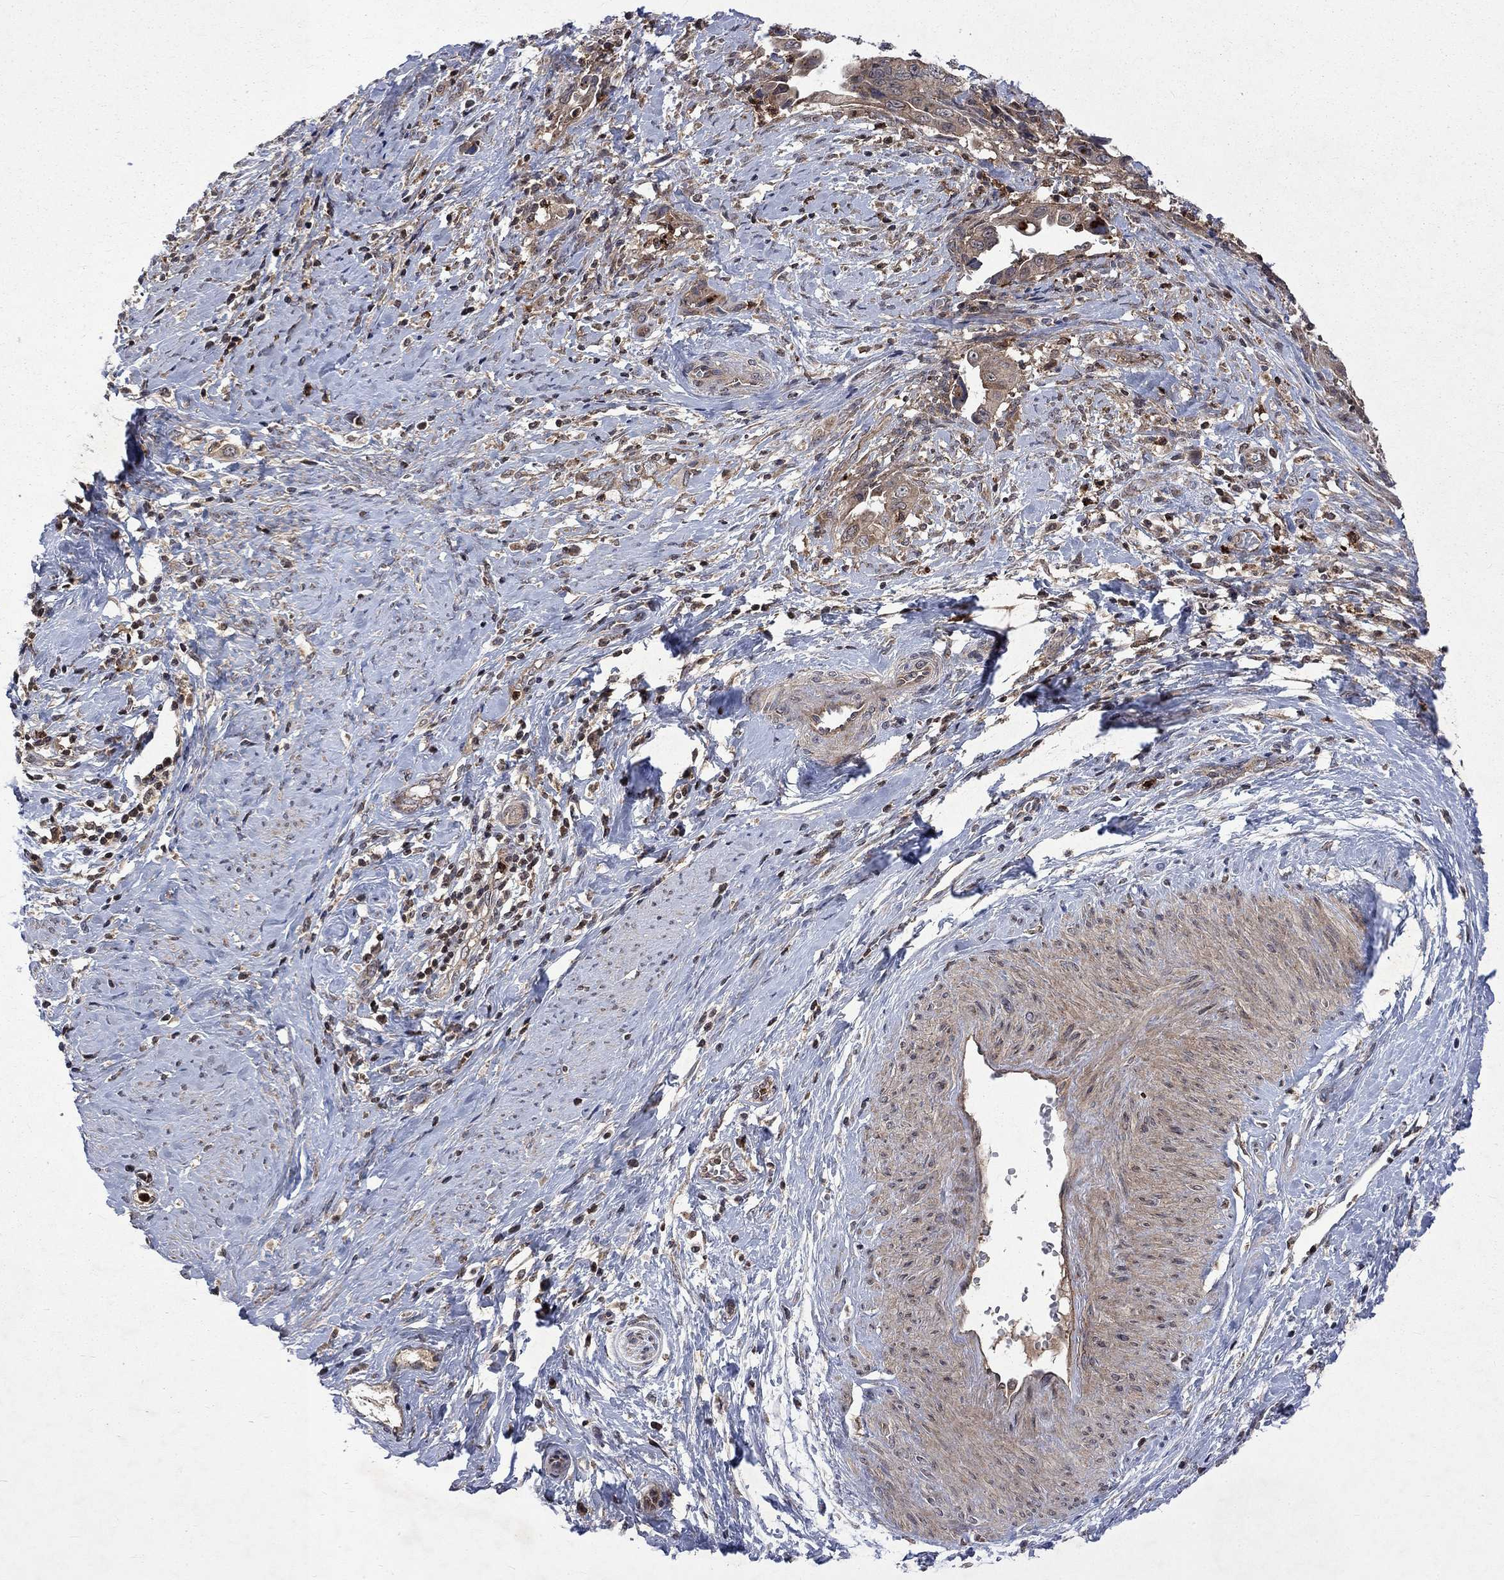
{"staining": {"intensity": "moderate", "quantity": "<25%", "location": "cytoplasmic/membranous"}, "tissue": "cervical cancer", "cell_type": "Tumor cells", "image_type": "cancer", "snomed": [{"axis": "morphology", "description": "Adenocarcinoma, NOS"}, {"axis": "topography", "description": "Cervix"}], "caption": "A photomicrograph showing moderate cytoplasmic/membranous expression in about <25% of tumor cells in adenocarcinoma (cervical), as visualized by brown immunohistochemical staining.", "gene": "TMEM33", "patient": {"sex": "female", "age": 42}}